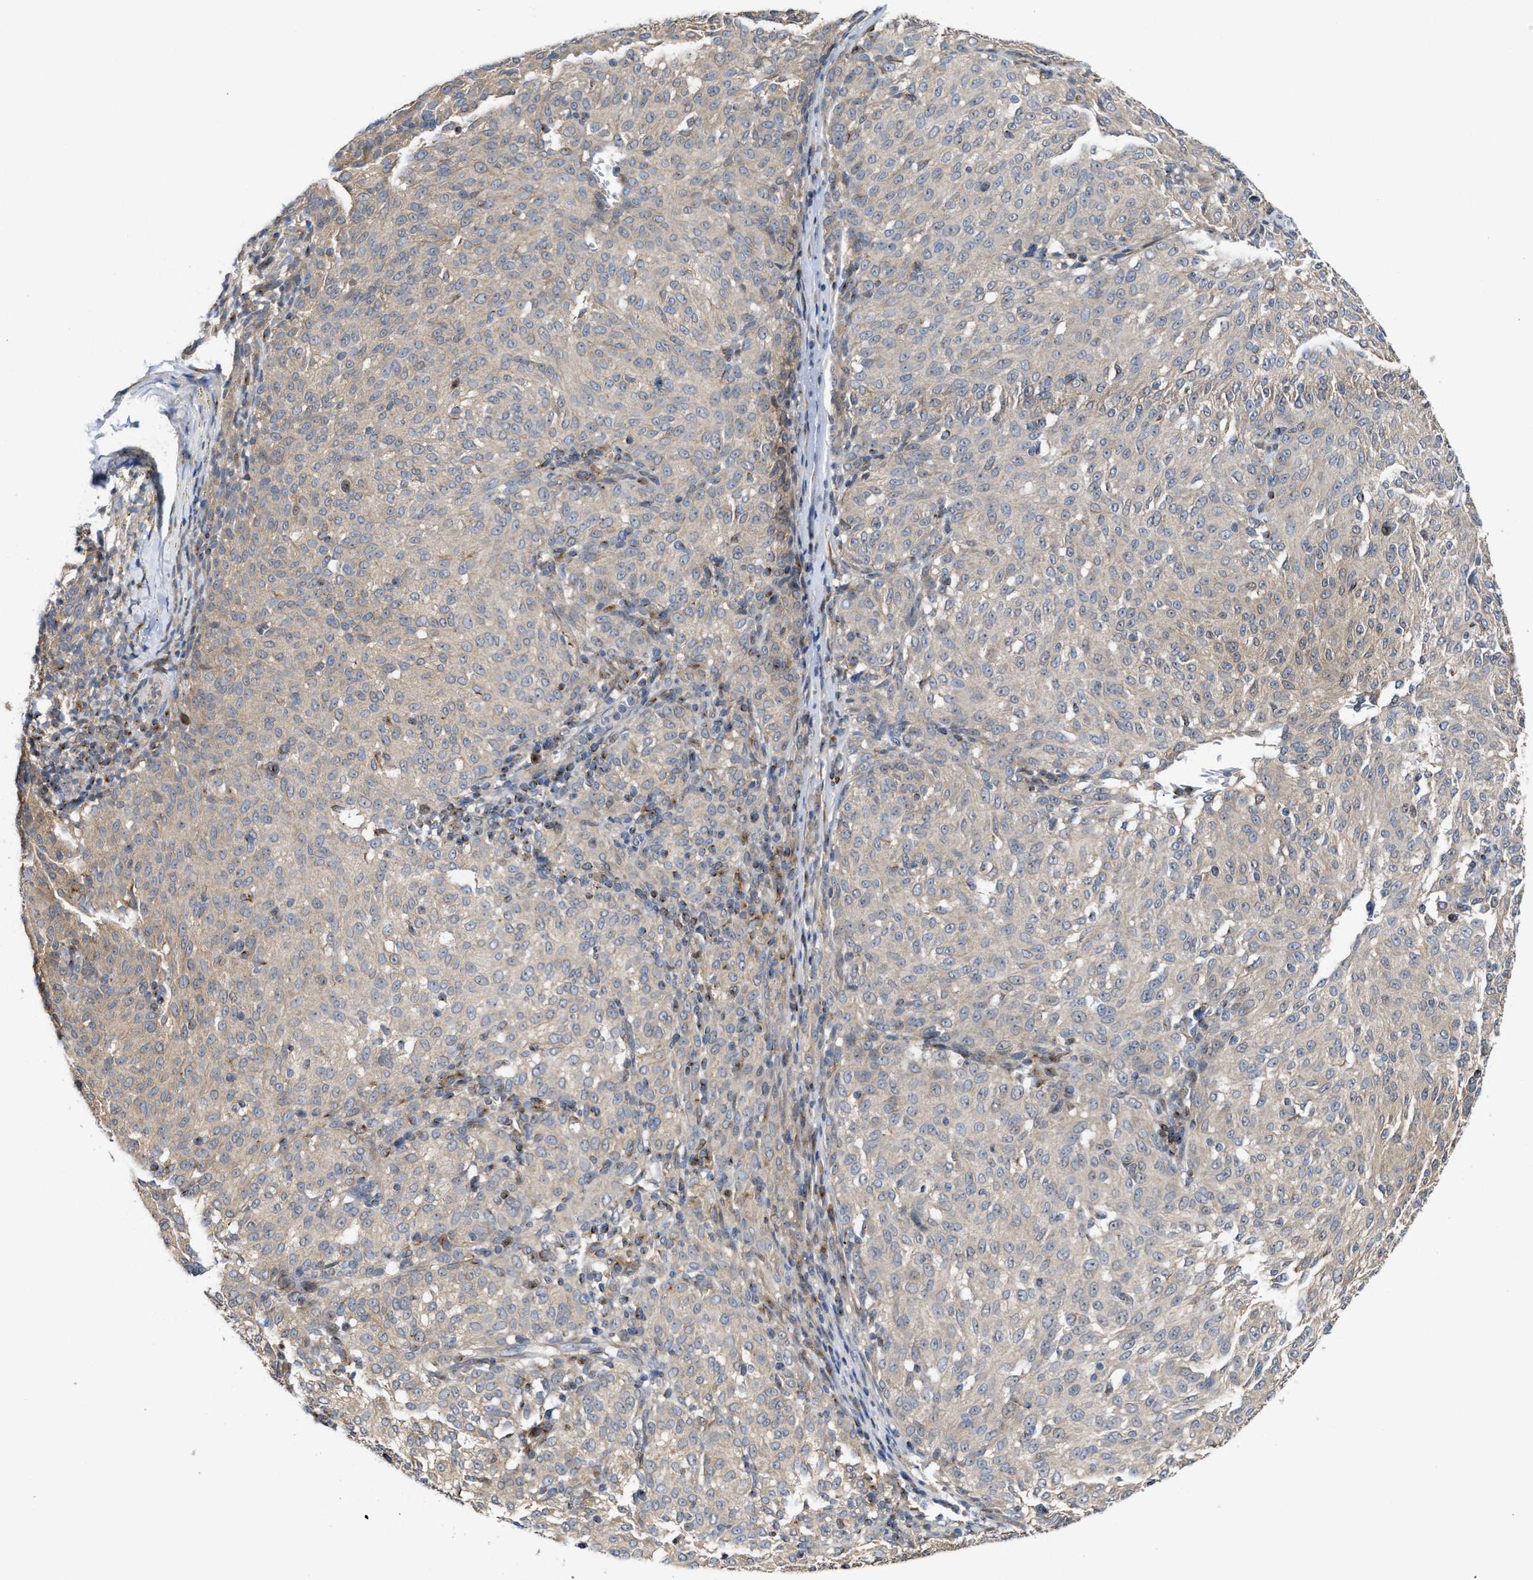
{"staining": {"intensity": "weak", "quantity": "<25%", "location": "cytoplasmic/membranous"}, "tissue": "melanoma", "cell_type": "Tumor cells", "image_type": "cancer", "snomed": [{"axis": "morphology", "description": "Malignant melanoma, NOS"}, {"axis": "topography", "description": "Skin"}], "caption": "An IHC histopathology image of malignant melanoma is shown. There is no staining in tumor cells of malignant melanoma.", "gene": "BBLN", "patient": {"sex": "female", "age": 72}}